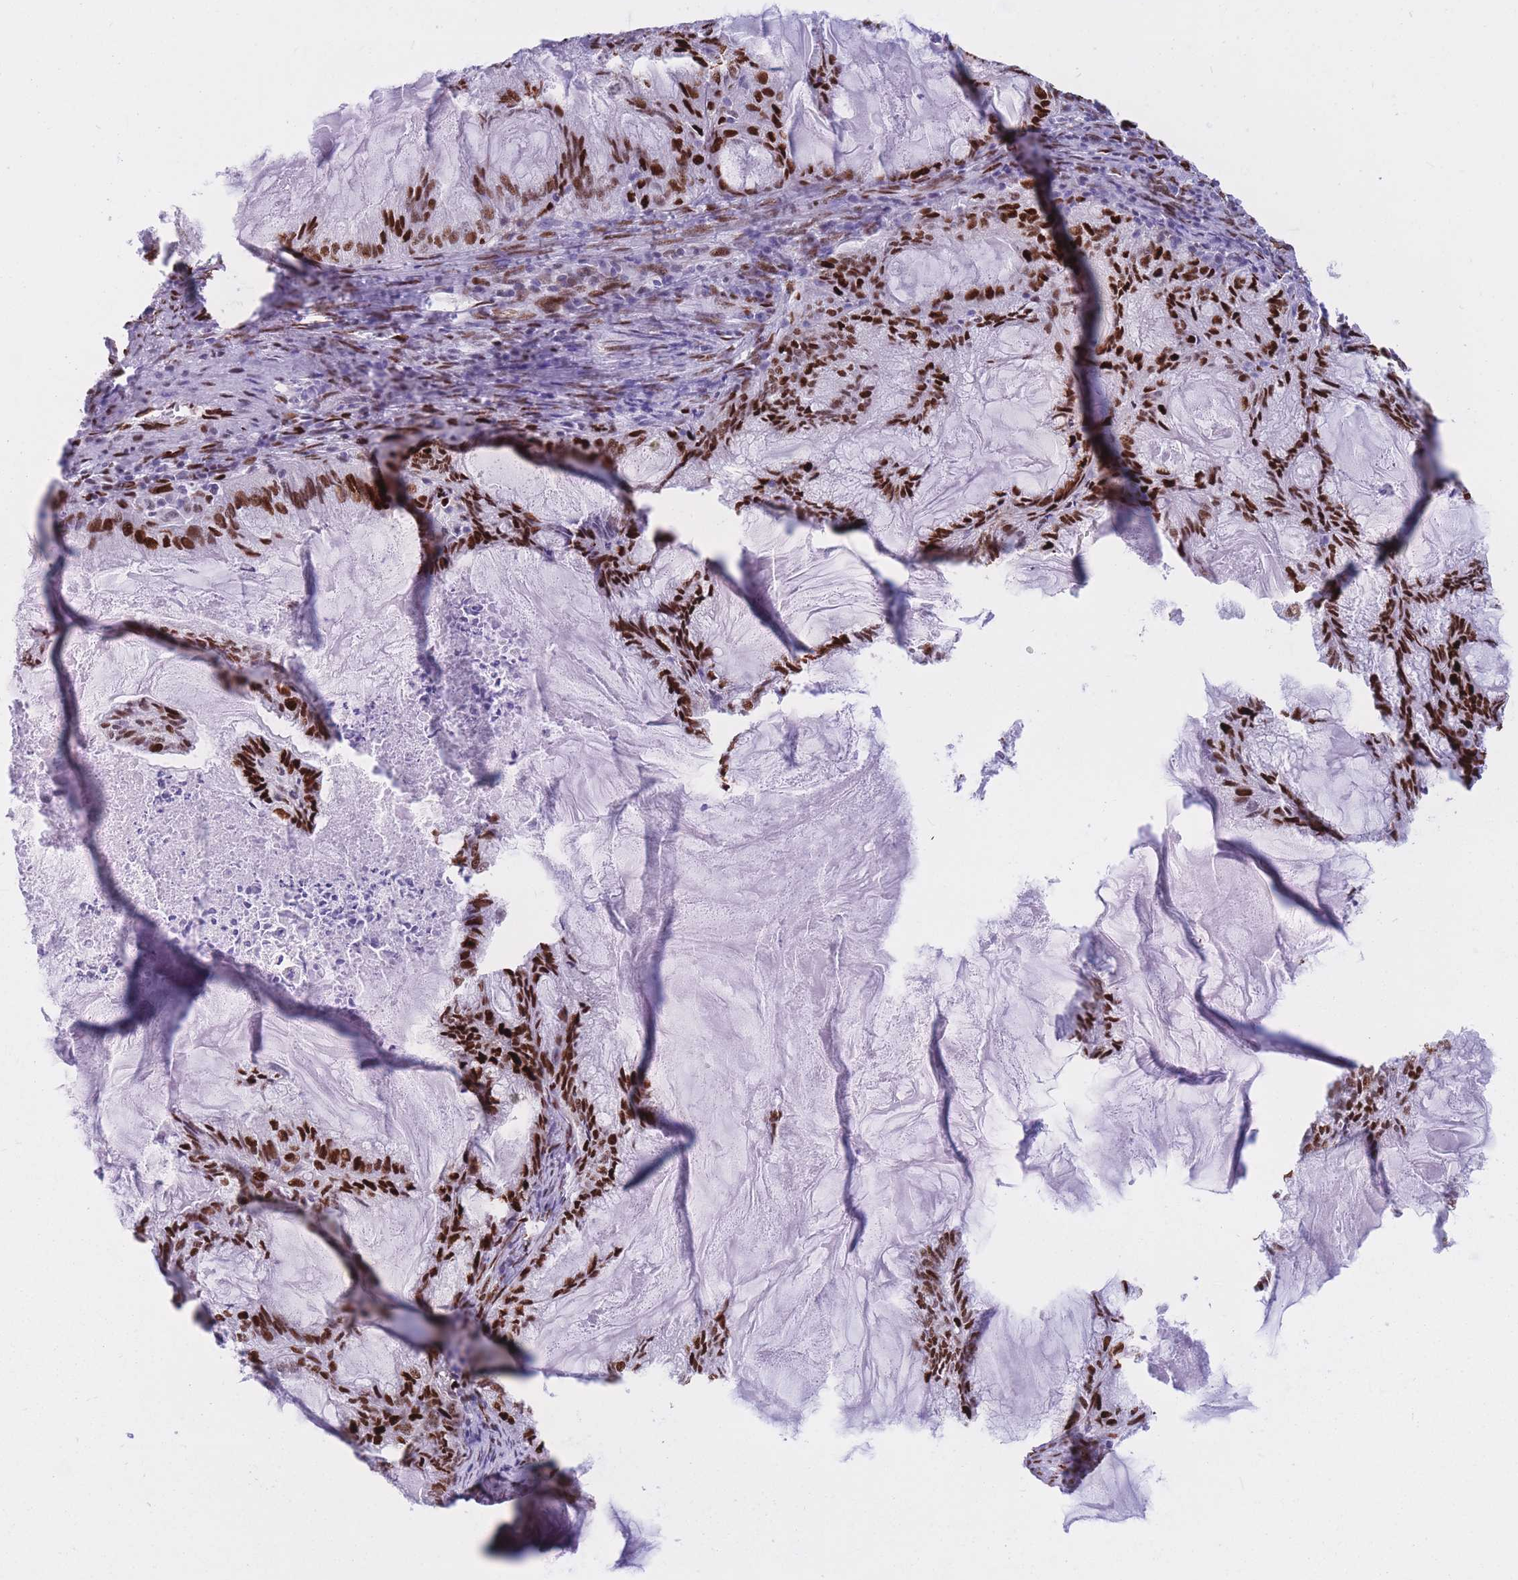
{"staining": {"intensity": "strong", "quantity": ">75%", "location": "nuclear"}, "tissue": "endometrial cancer", "cell_type": "Tumor cells", "image_type": "cancer", "snomed": [{"axis": "morphology", "description": "Adenocarcinoma, NOS"}, {"axis": "topography", "description": "Endometrium"}], "caption": "Approximately >75% of tumor cells in human endometrial cancer reveal strong nuclear protein expression as visualized by brown immunohistochemical staining.", "gene": "NASP", "patient": {"sex": "female", "age": 86}}